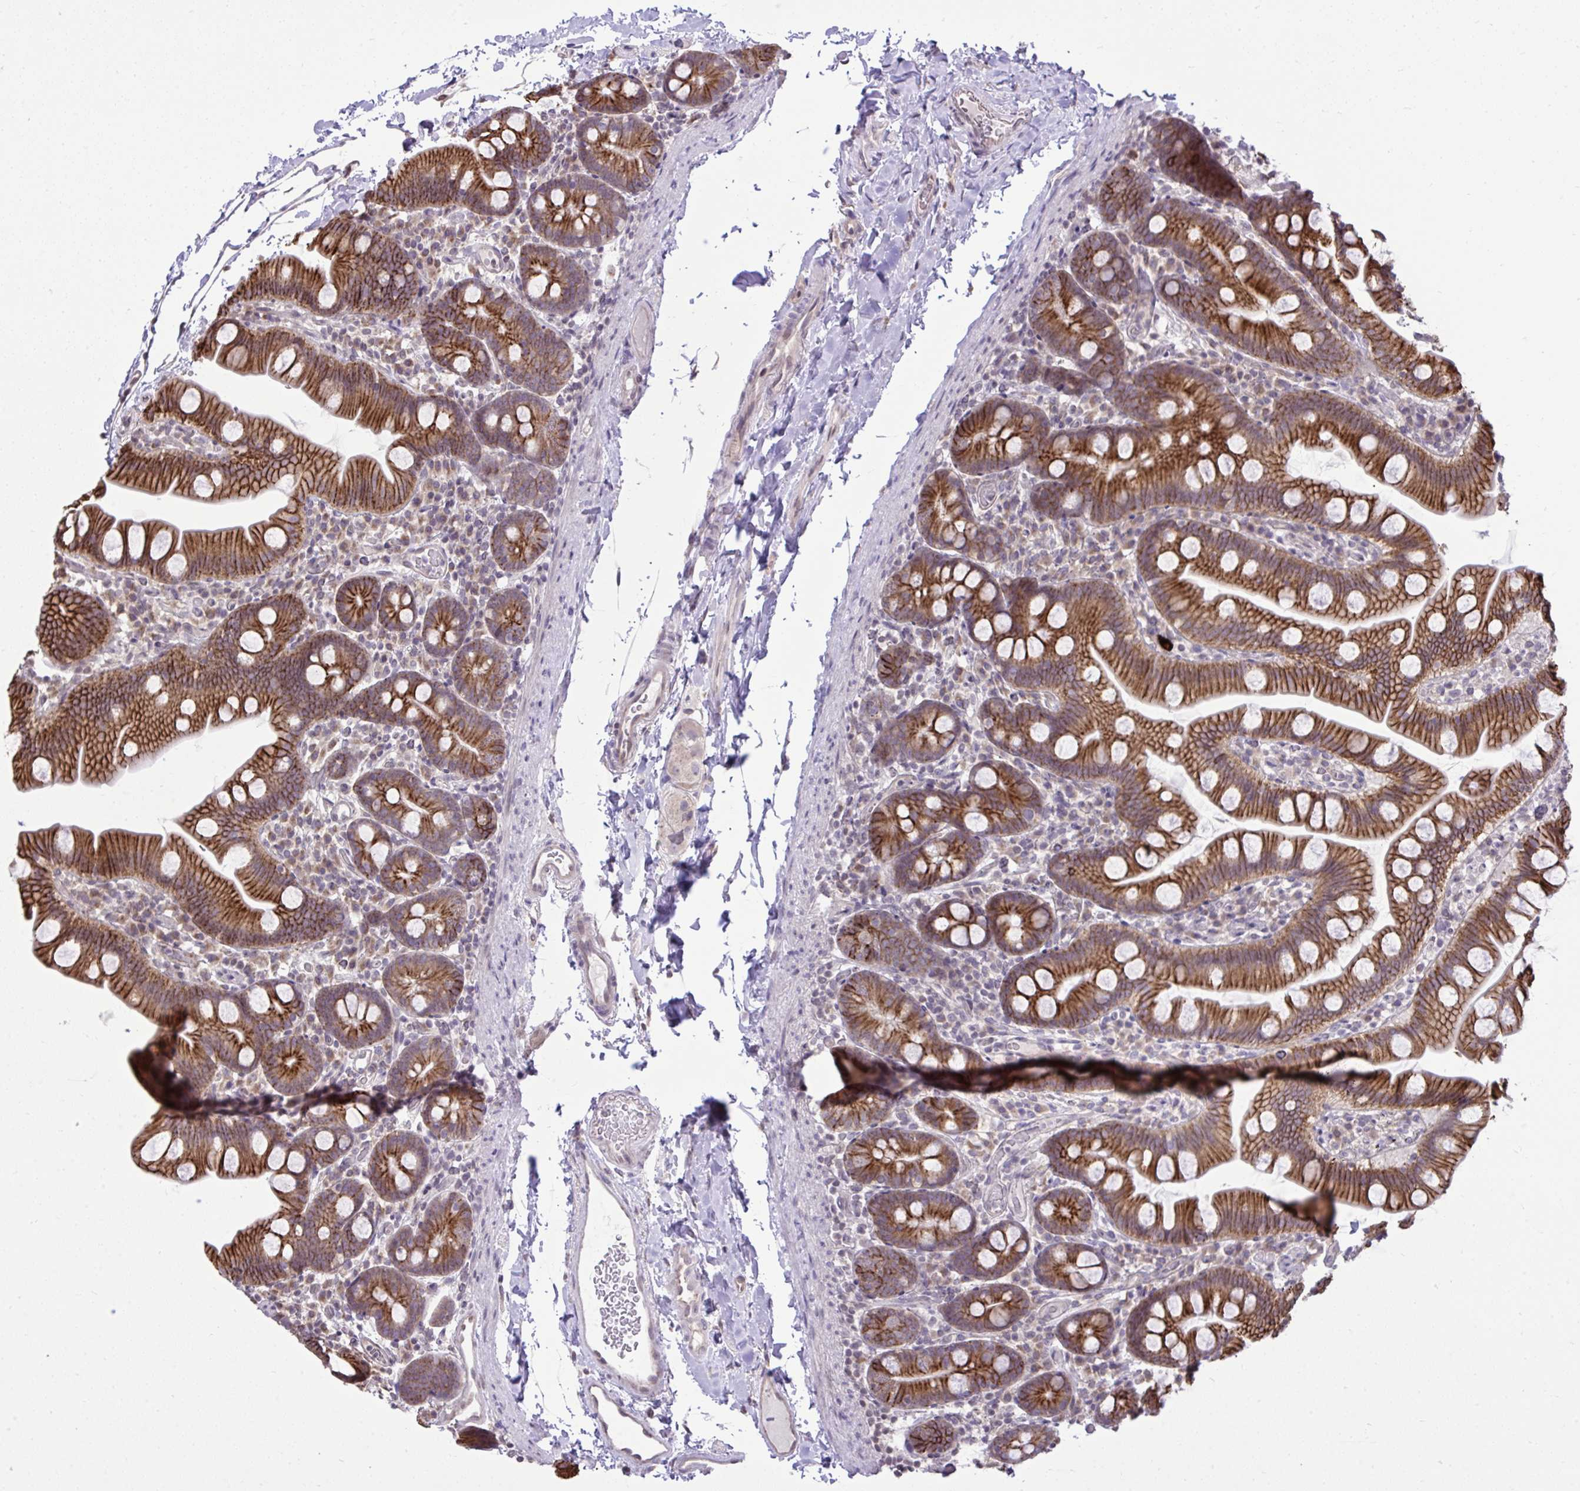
{"staining": {"intensity": "strong", "quantity": ">75%", "location": "cytoplasmic/membranous"}, "tissue": "small intestine", "cell_type": "Glandular cells", "image_type": "normal", "snomed": [{"axis": "morphology", "description": "Normal tissue, NOS"}, {"axis": "topography", "description": "Small intestine"}], "caption": "Small intestine stained for a protein displays strong cytoplasmic/membranous positivity in glandular cells.", "gene": "CYP20A1", "patient": {"sex": "female", "age": 68}}